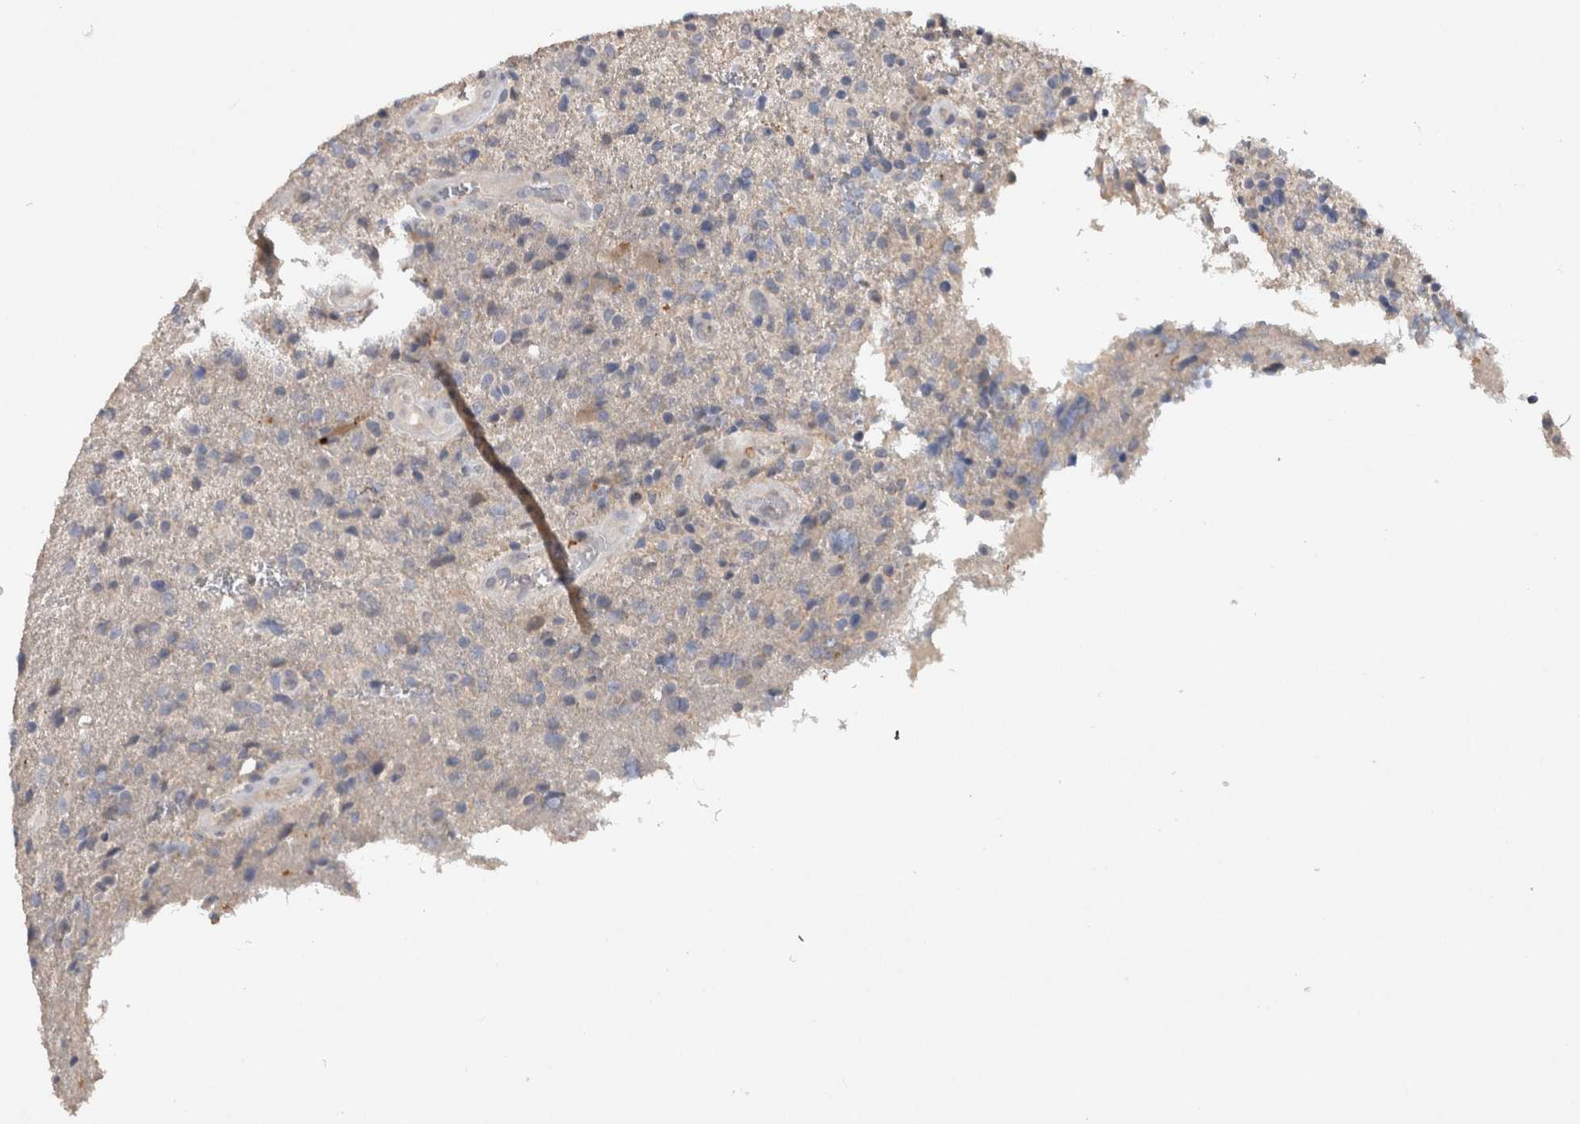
{"staining": {"intensity": "negative", "quantity": "none", "location": "none"}, "tissue": "glioma", "cell_type": "Tumor cells", "image_type": "cancer", "snomed": [{"axis": "morphology", "description": "Glioma, malignant, High grade"}, {"axis": "topography", "description": "Brain"}], "caption": "Immunohistochemical staining of malignant glioma (high-grade) displays no significant positivity in tumor cells.", "gene": "HEXD", "patient": {"sex": "male", "age": 72}}